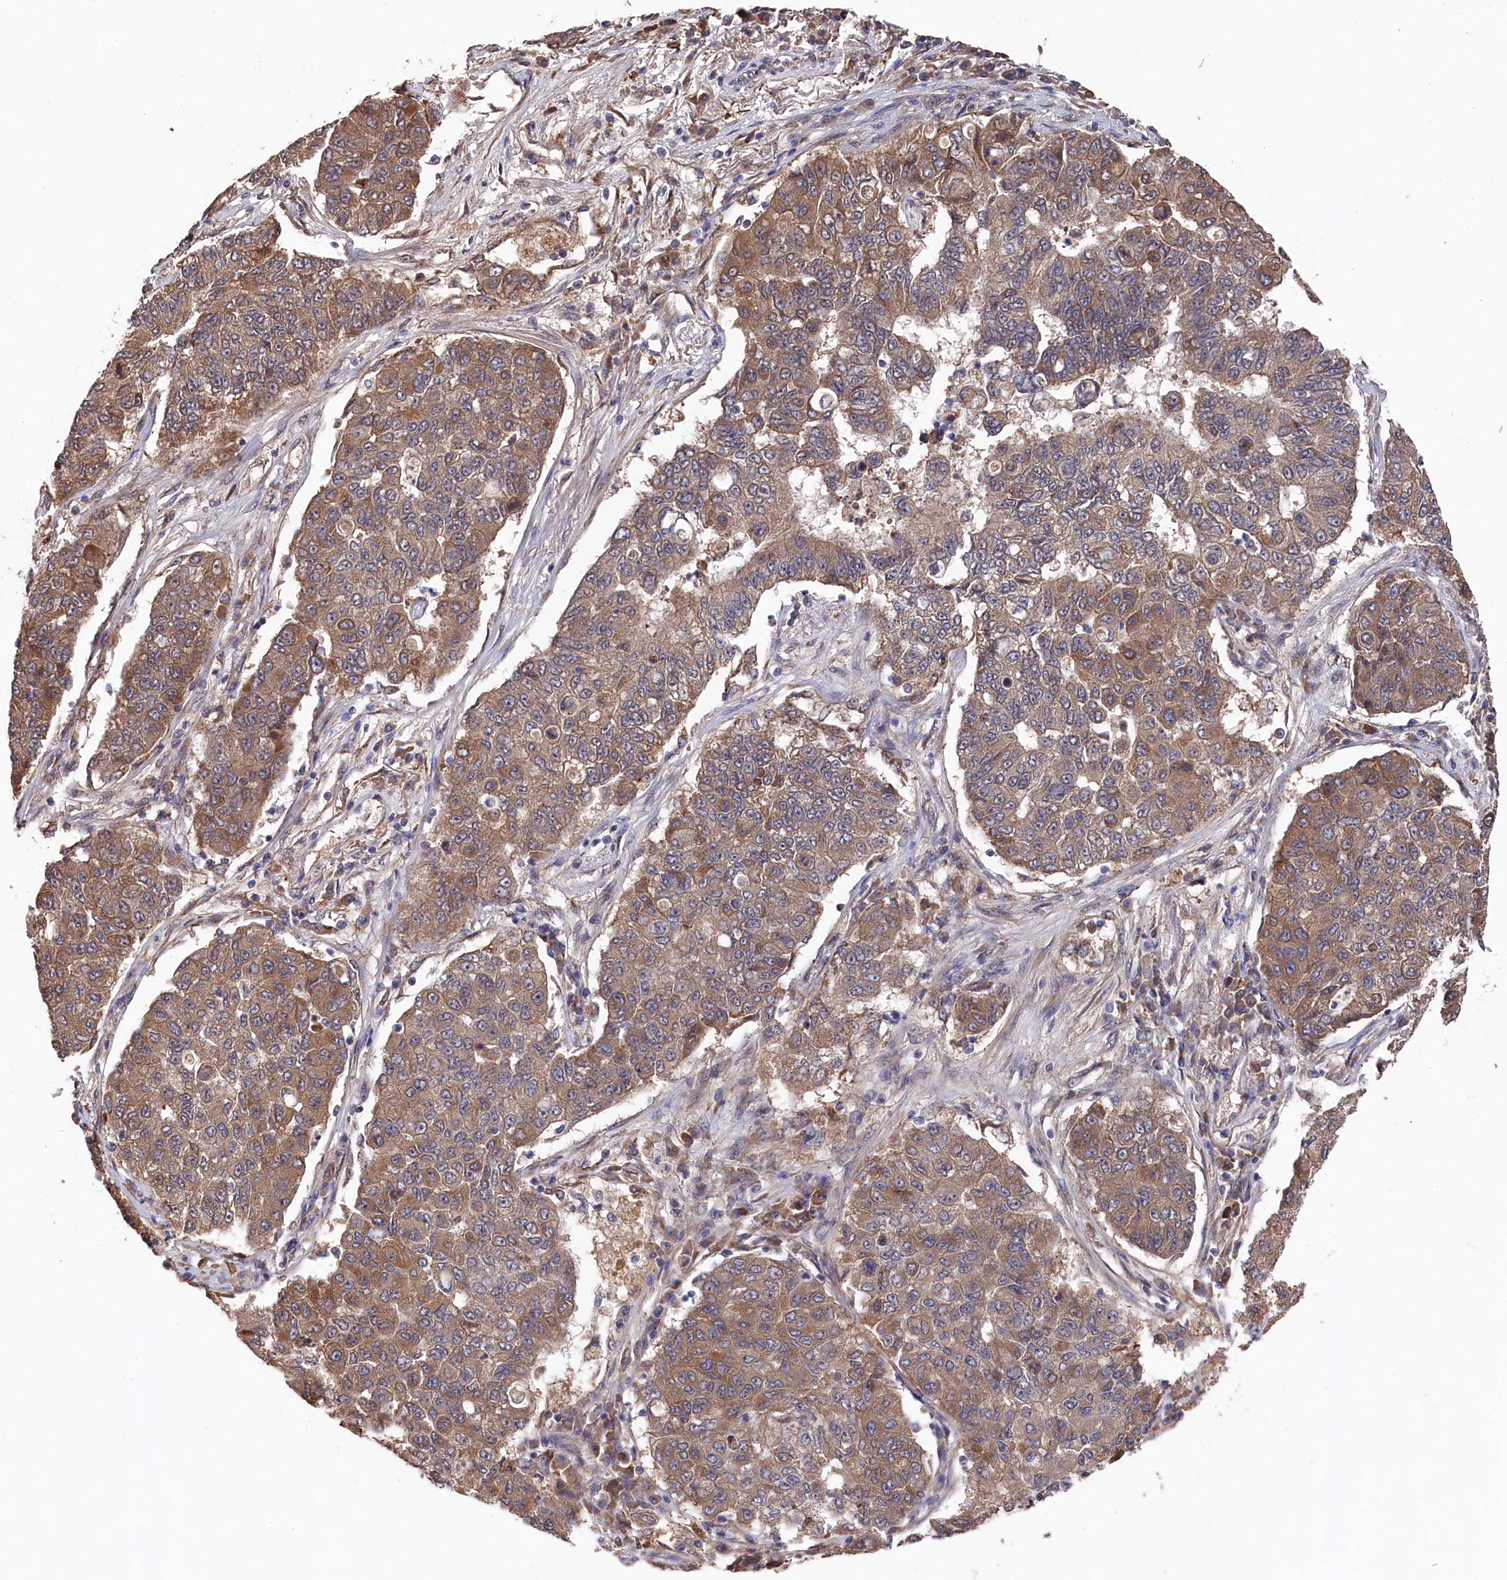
{"staining": {"intensity": "moderate", "quantity": ">75%", "location": "cytoplasmic/membranous"}, "tissue": "lung cancer", "cell_type": "Tumor cells", "image_type": "cancer", "snomed": [{"axis": "morphology", "description": "Squamous cell carcinoma, NOS"}, {"axis": "topography", "description": "Lung"}], "caption": "Human squamous cell carcinoma (lung) stained with a brown dye shows moderate cytoplasmic/membranous positive expression in about >75% of tumor cells.", "gene": "SLC12A4", "patient": {"sex": "male", "age": 74}}